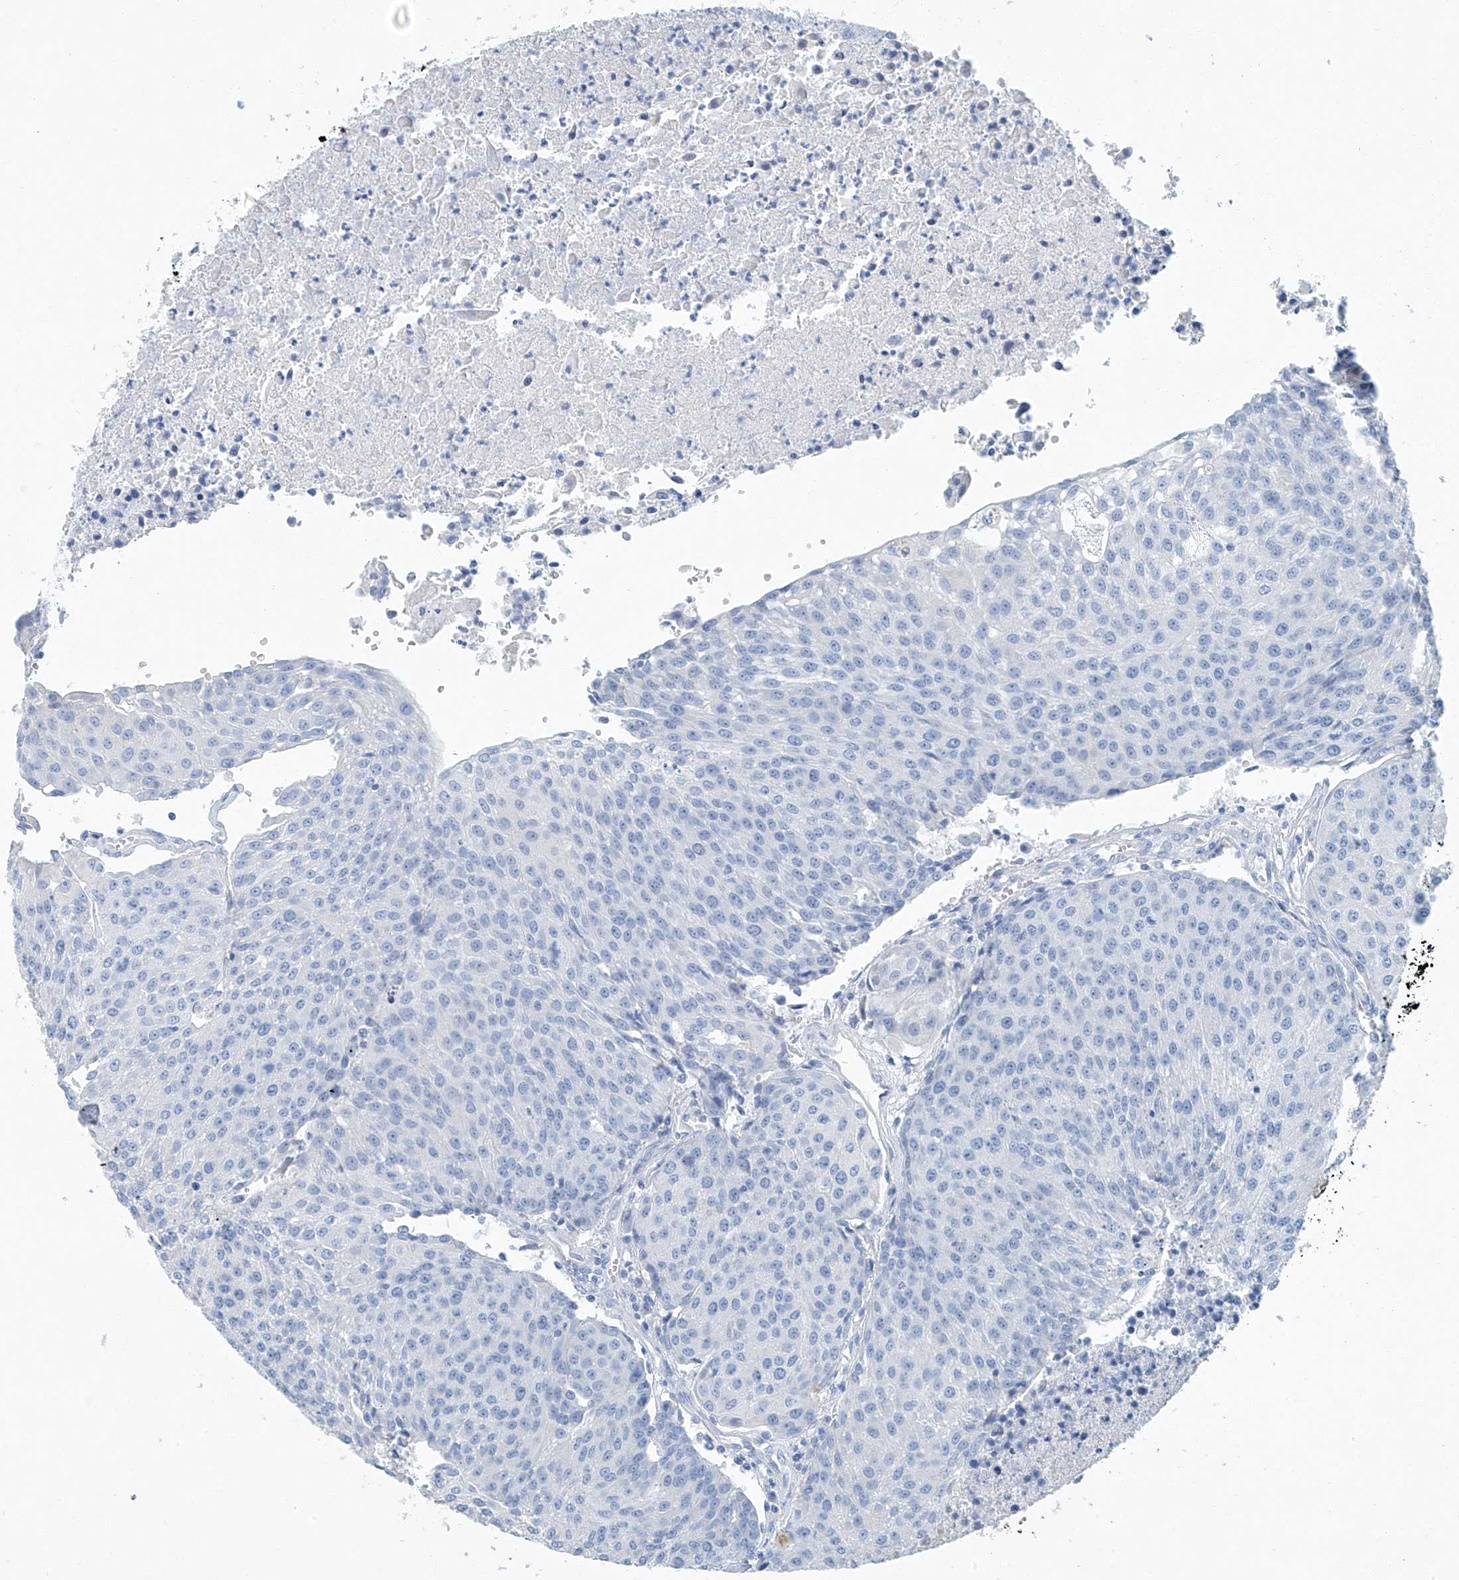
{"staining": {"intensity": "negative", "quantity": "none", "location": "none"}, "tissue": "urothelial cancer", "cell_type": "Tumor cells", "image_type": "cancer", "snomed": [{"axis": "morphology", "description": "Urothelial carcinoma, High grade"}, {"axis": "topography", "description": "Urinary bladder"}], "caption": "Urothelial carcinoma (high-grade) was stained to show a protein in brown. There is no significant positivity in tumor cells.", "gene": "C1orf87", "patient": {"sex": "female", "age": 85}}